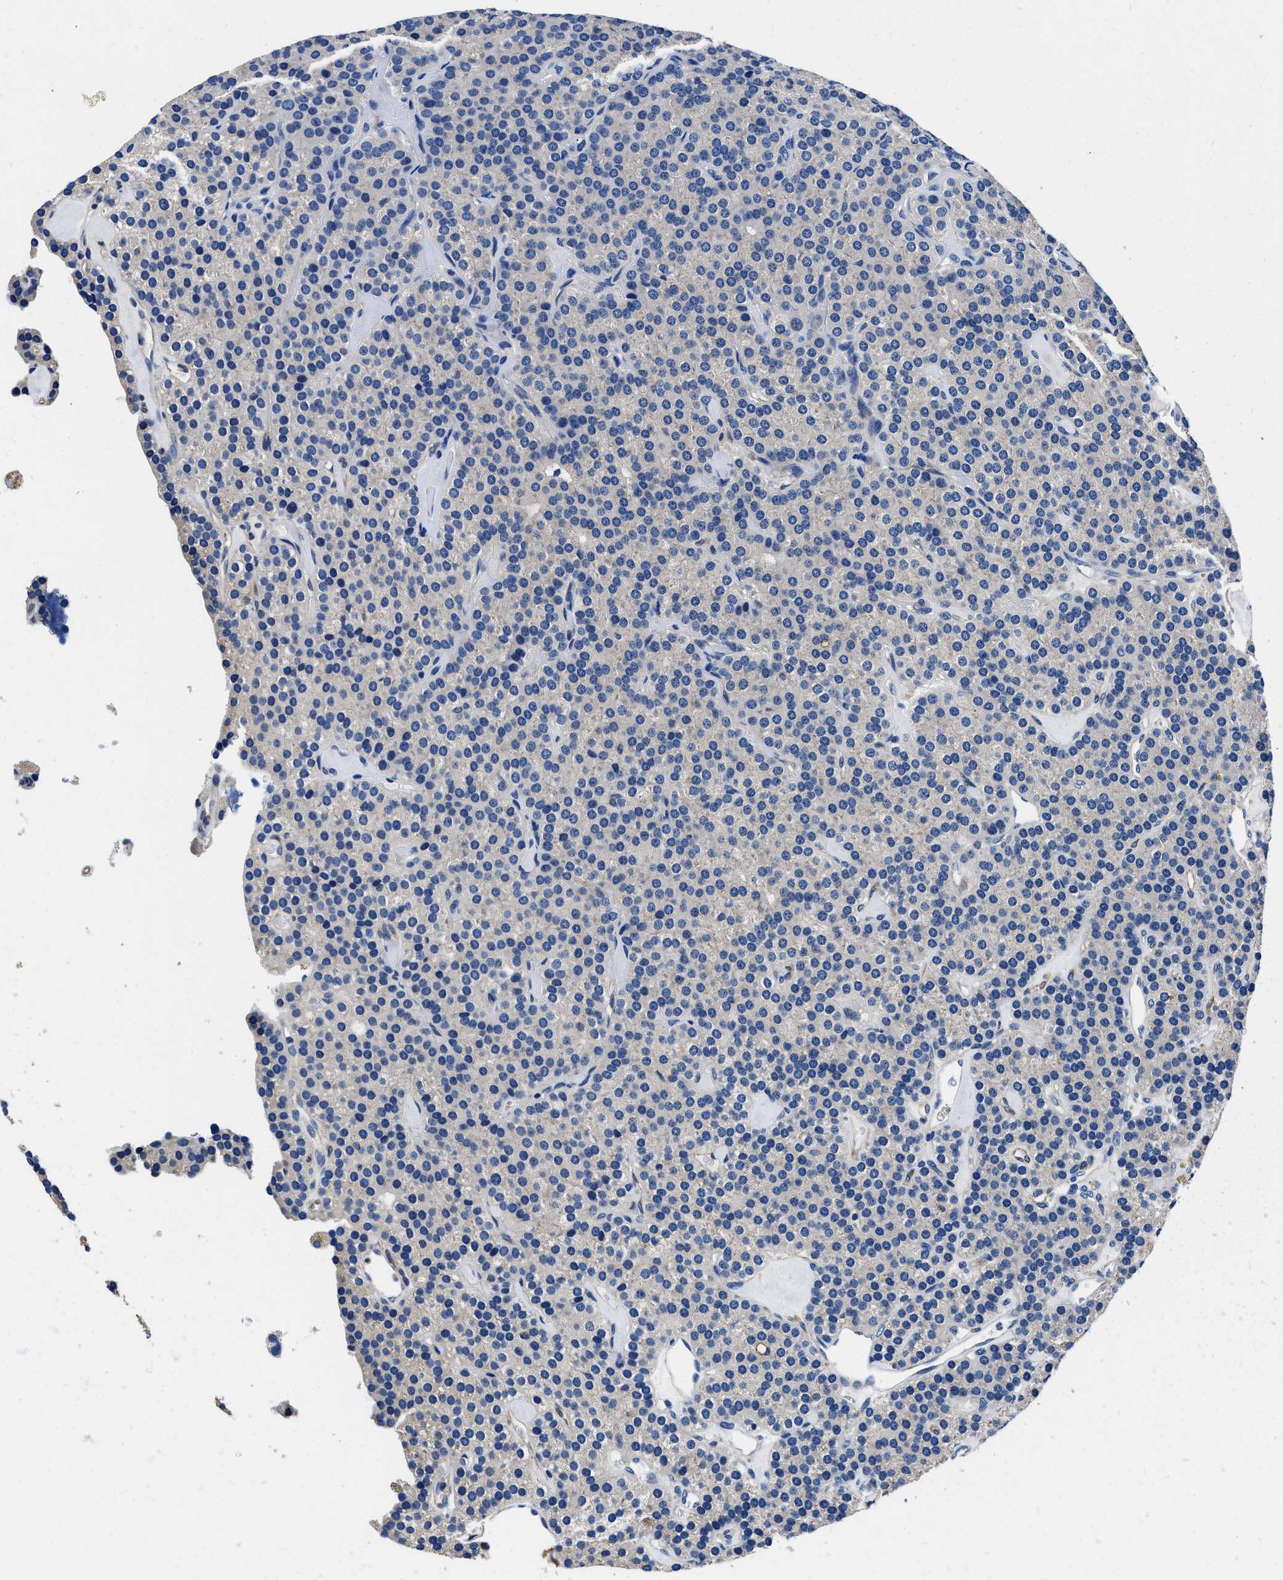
{"staining": {"intensity": "negative", "quantity": "none", "location": "none"}, "tissue": "parathyroid gland", "cell_type": "Glandular cells", "image_type": "normal", "snomed": [{"axis": "morphology", "description": "Normal tissue, NOS"}, {"axis": "morphology", "description": "Adenoma, NOS"}, {"axis": "topography", "description": "Parathyroid gland"}], "caption": "Immunohistochemistry micrograph of benign parathyroid gland: human parathyroid gland stained with DAB shows no significant protein expression in glandular cells. The staining is performed using DAB brown chromogen with nuclei counter-stained in using hematoxylin.", "gene": "NEU1", "patient": {"sex": "female", "age": 86}}